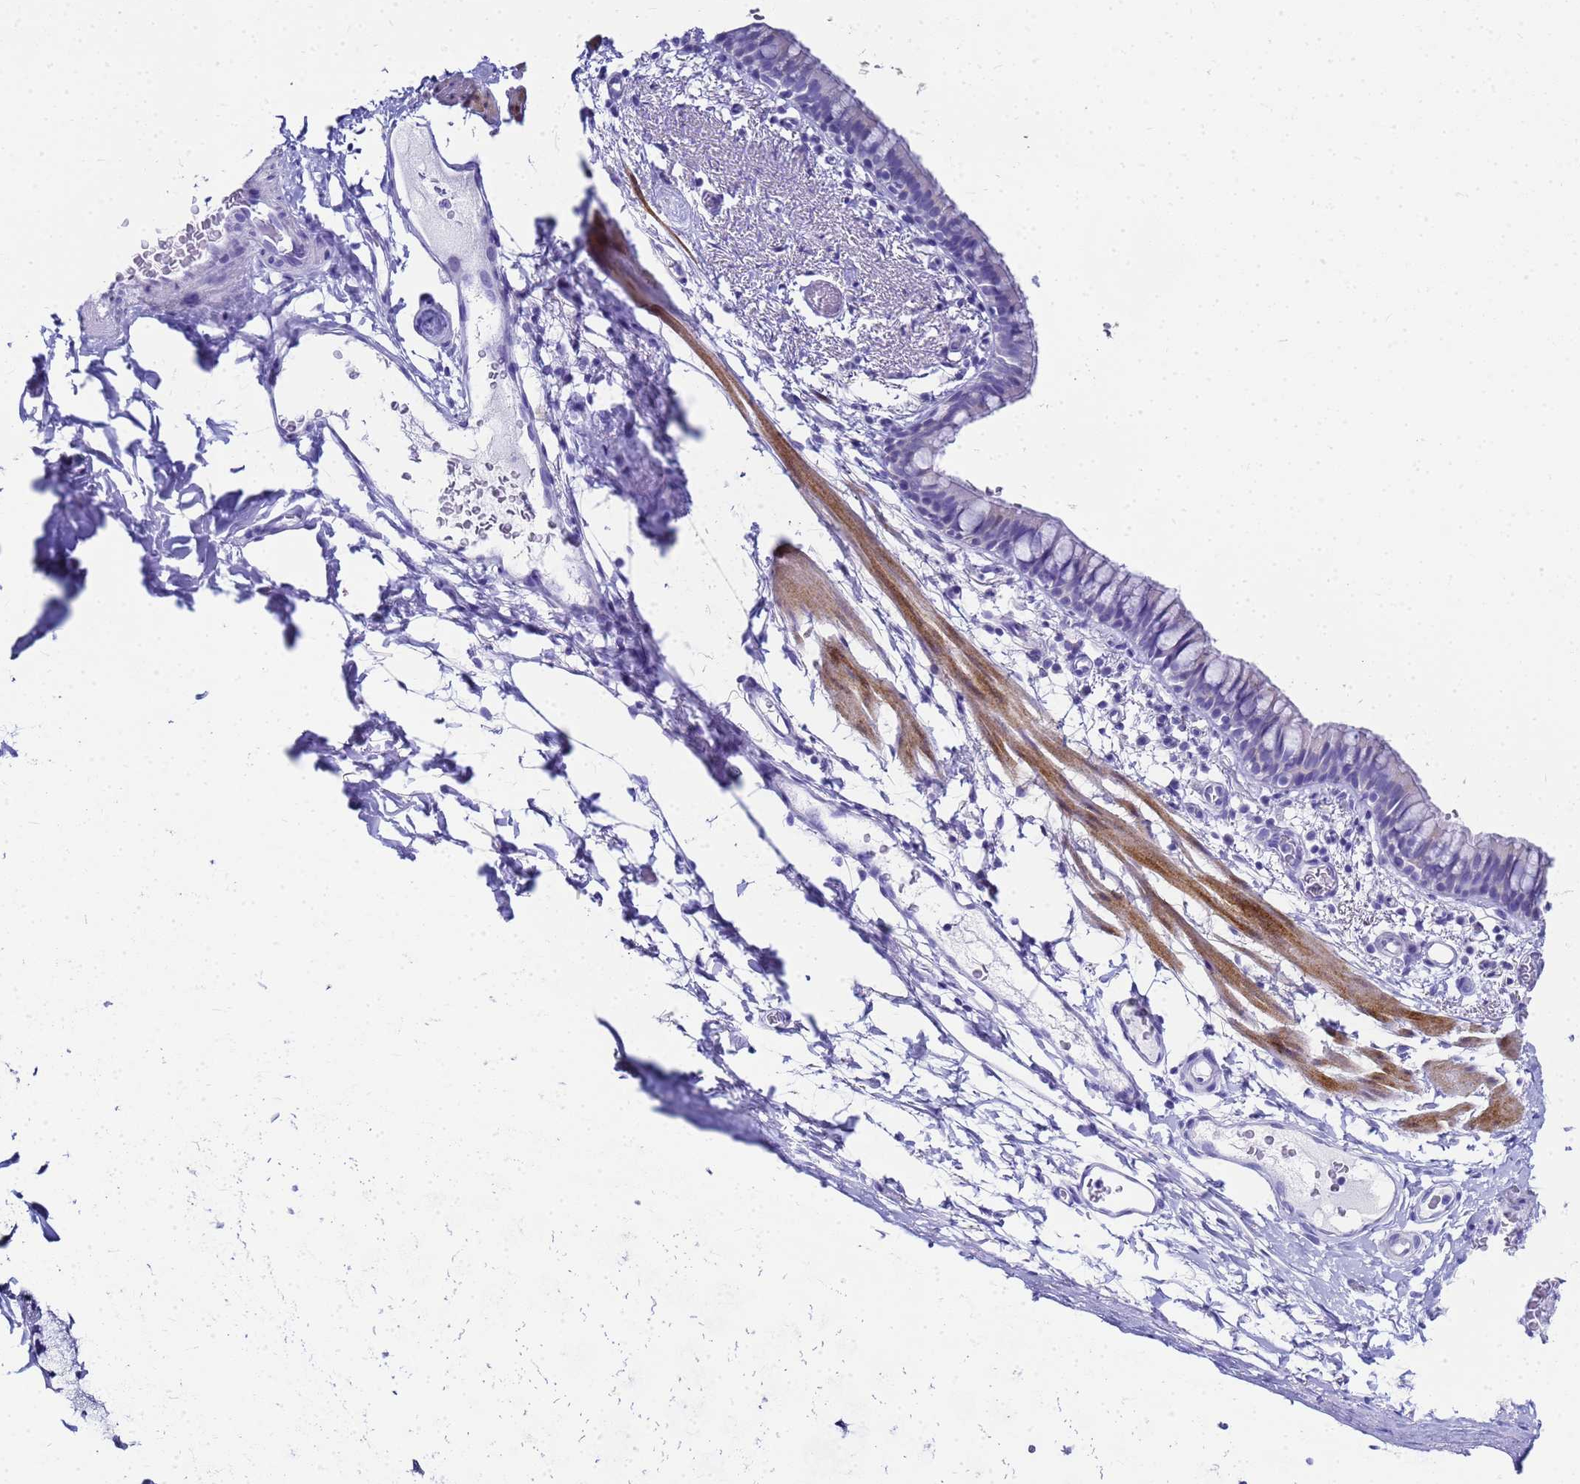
{"staining": {"intensity": "negative", "quantity": "none", "location": "none"}, "tissue": "bronchus", "cell_type": "Respiratory epithelial cells", "image_type": "normal", "snomed": [{"axis": "morphology", "description": "Normal tissue, NOS"}, {"axis": "topography", "description": "Cartilage tissue"}, {"axis": "topography", "description": "Bronchus"}], "caption": "A high-resolution photomicrograph shows immunohistochemistry staining of benign bronchus, which displays no significant positivity in respiratory epithelial cells. The staining is performed using DAB (3,3'-diaminobenzidine) brown chromogen with nuclei counter-stained in using hematoxylin.", "gene": "CKB", "patient": {"sex": "female", "age": 36}}